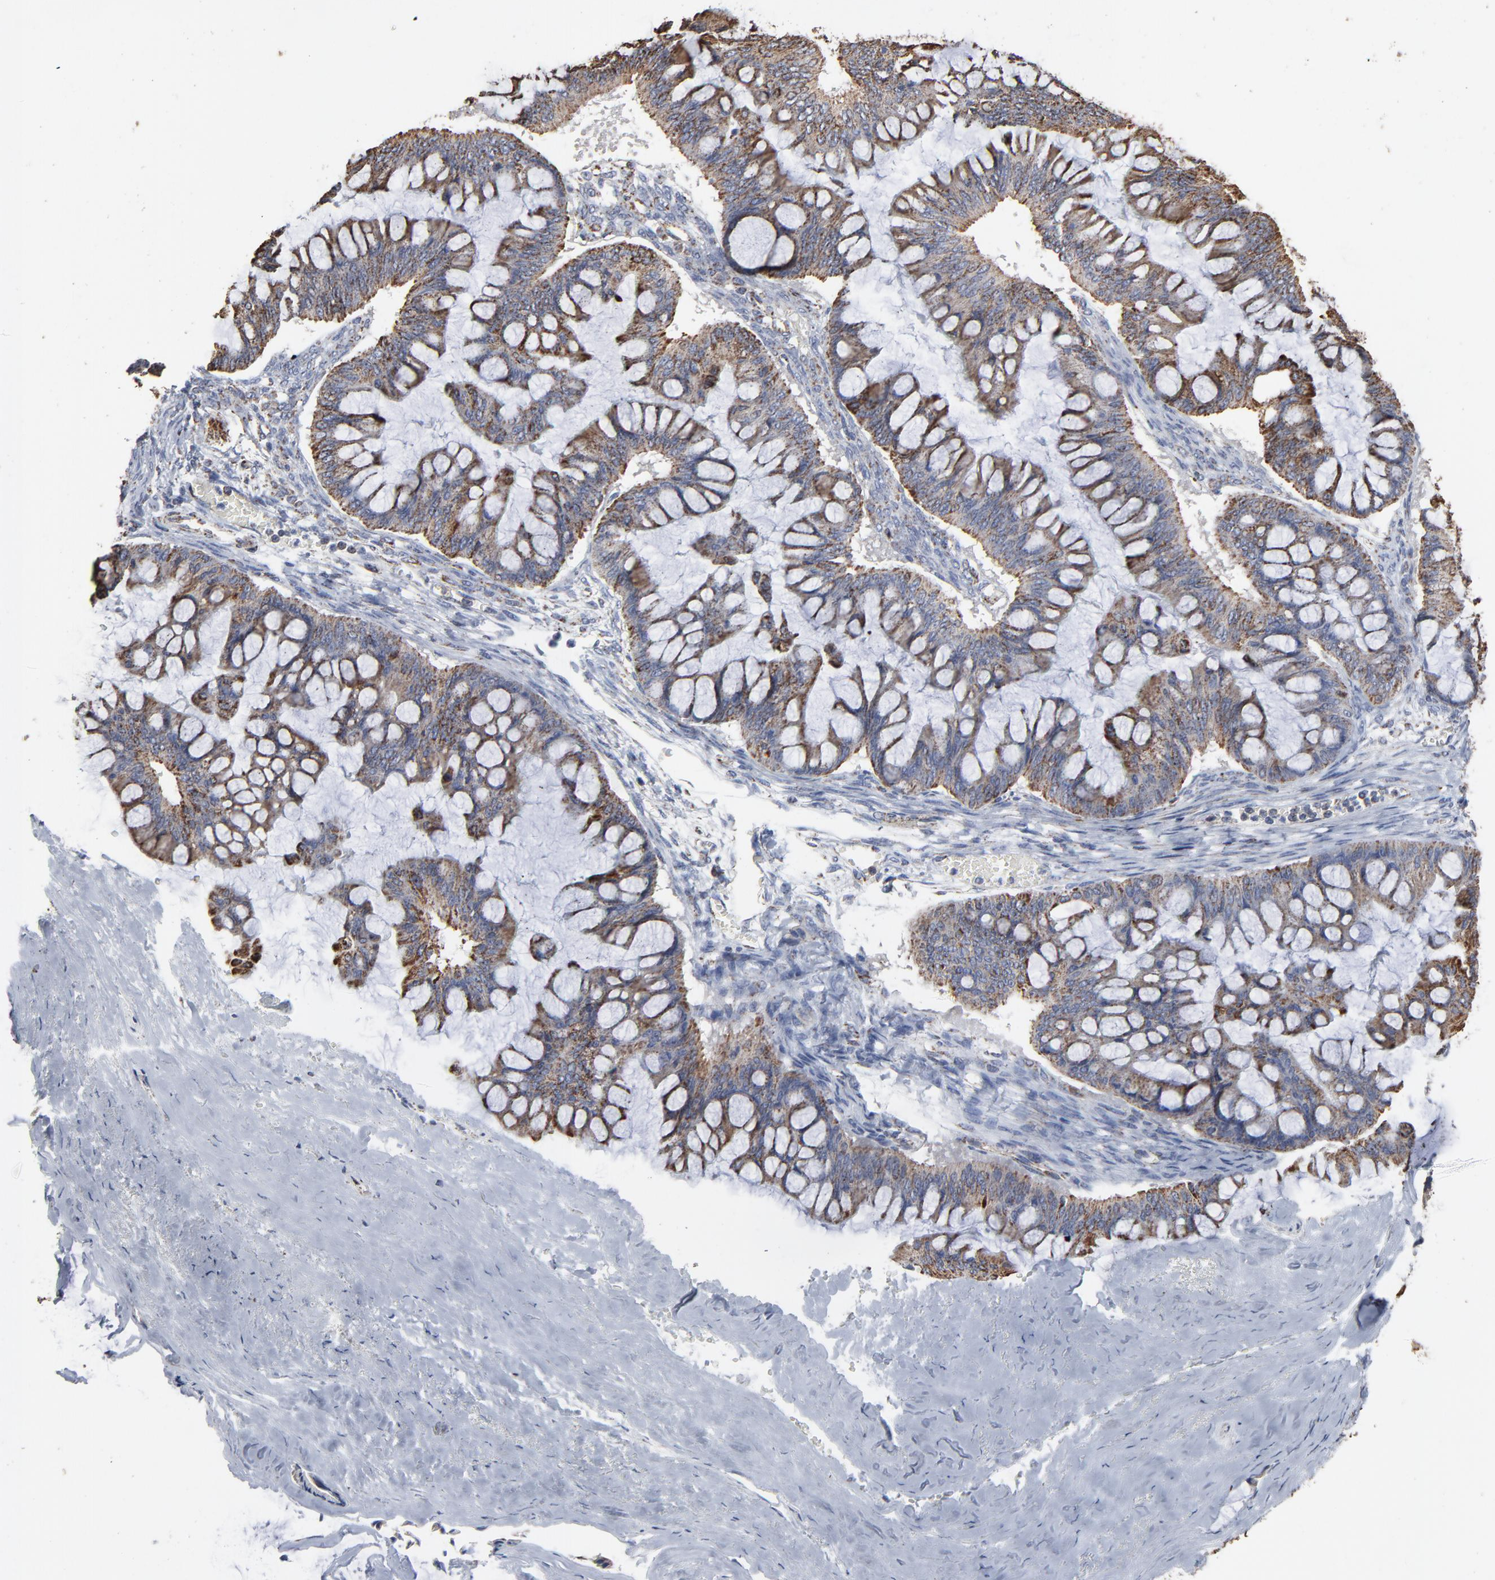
{"staining": {"intensity": "moderate", "quantity": ">75%", "location": "cytoplasmic/membranous"}, "tissue": "ovarian cancer", "cell_type": "Tumor cells", "image_type": "cancer", "snomed": [{"axis": "morphology", "description": "Cystadenocarcinoma, mucinous, NOS"}, {"axis": "topography", "description": "Ovary"}], "caption": "The photomicrograph reveals staining of ovarian cancer (mucinous cystadenocarcinoma), revealing moderate cytoplasmic/membranous protein staining (brown color) within tumor cells. The protein of interest is stained brown, and the nuclei are stained in blue (DAB IHC with brightfield microscopy, high magnification).", "gene": "UQCRC1", "patient": {"sex": "female", "age": 73}}